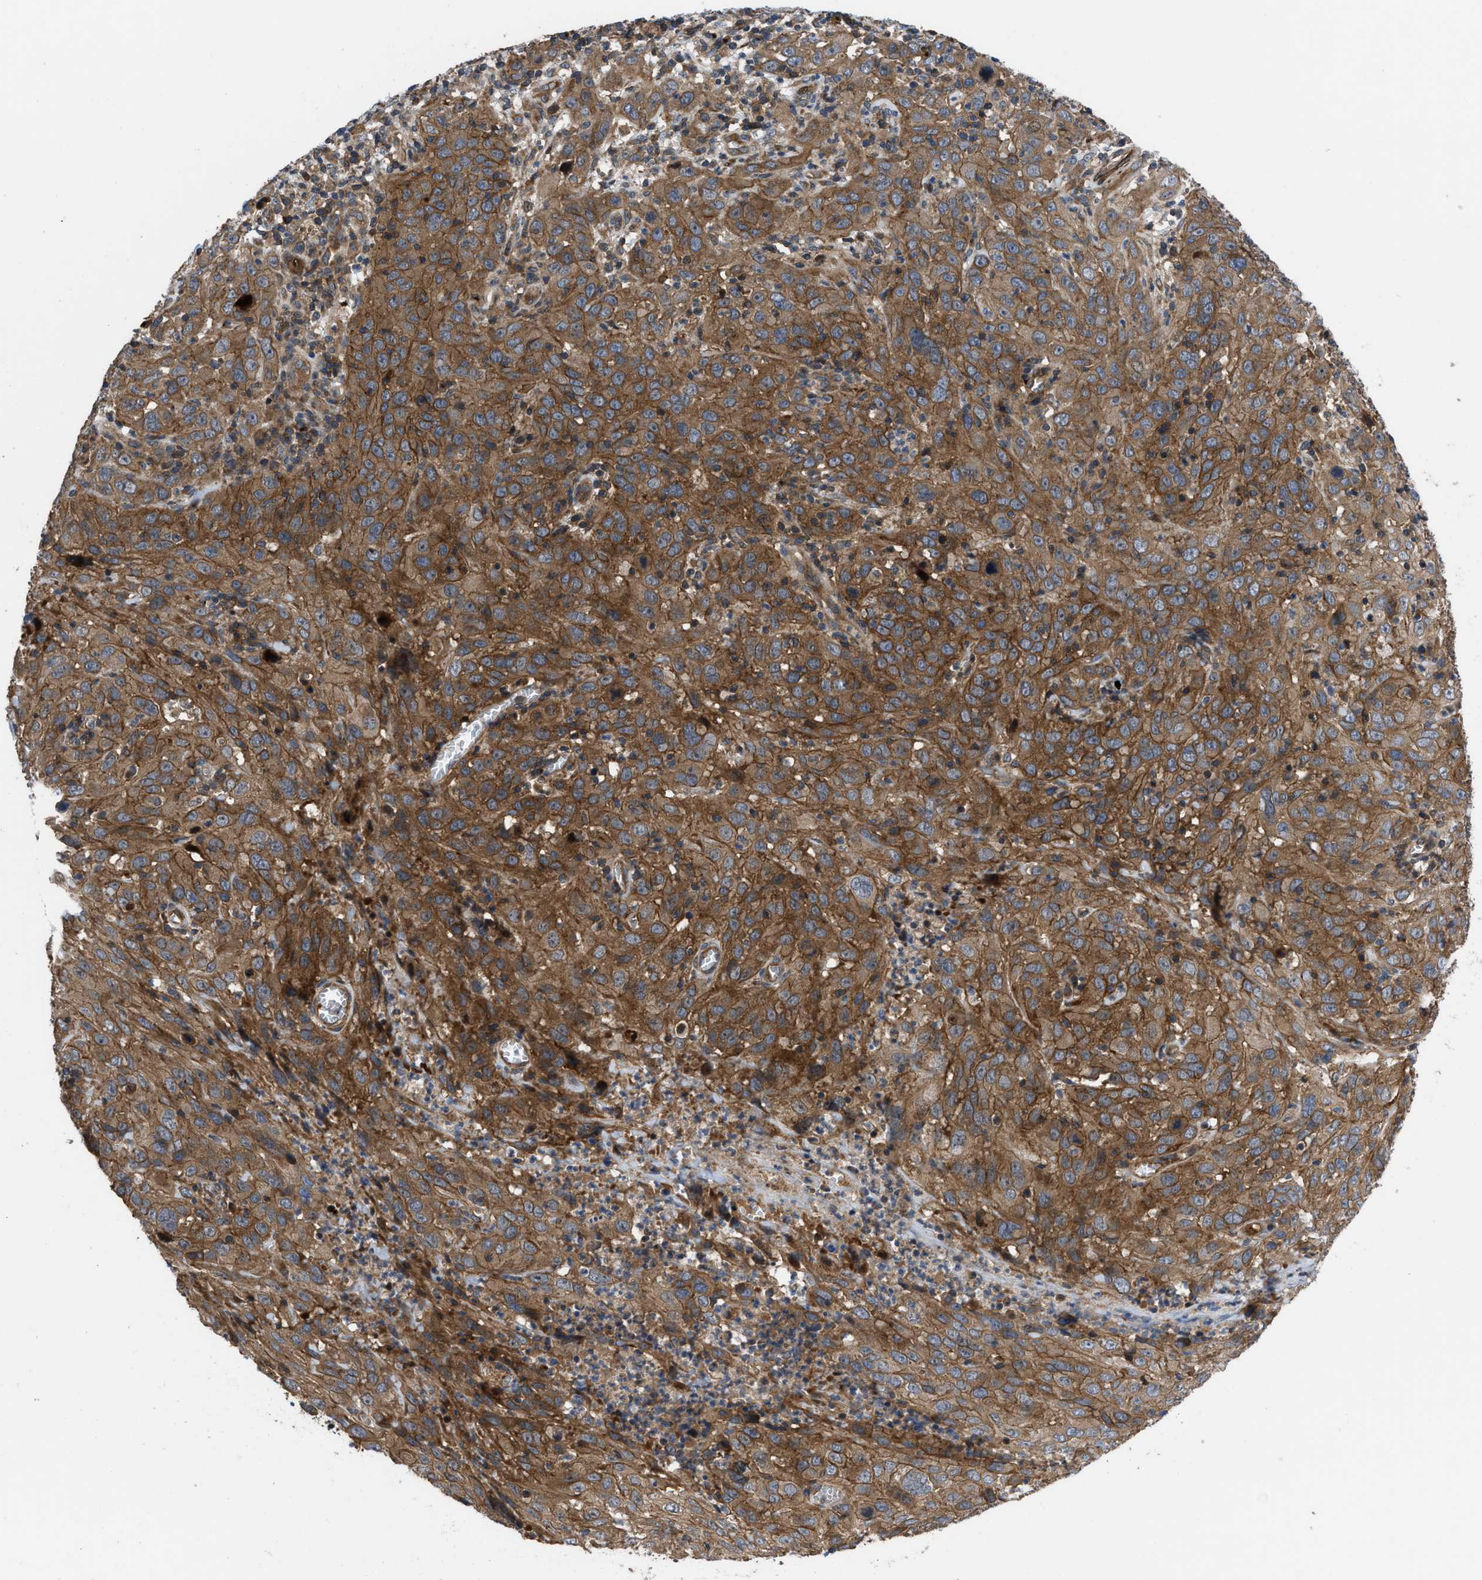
{"staining": {"intensity": "moderate", "quantity": ">75%", "location": "cytoplasmic/membranous"}, "tissue": "cervical cancer", "cell_type": "Tumor cells", "image_type": "cancer", "snomed": [{"axis": "morphology", "description": "Squamous cell carcinoma, NOS"}, {"axis": "topography", "description": "Cervix"}], "caption": "Cervical cancer (squamous cell carcinoma) stained for a protein reveals moderate cytoplasmic/membranous positivity in tumor cells. (Brightfield microscopy of DAB IHC at high magnification).", "gene": "CNNM3", "patient": {"sex": "female", "age": 32}}